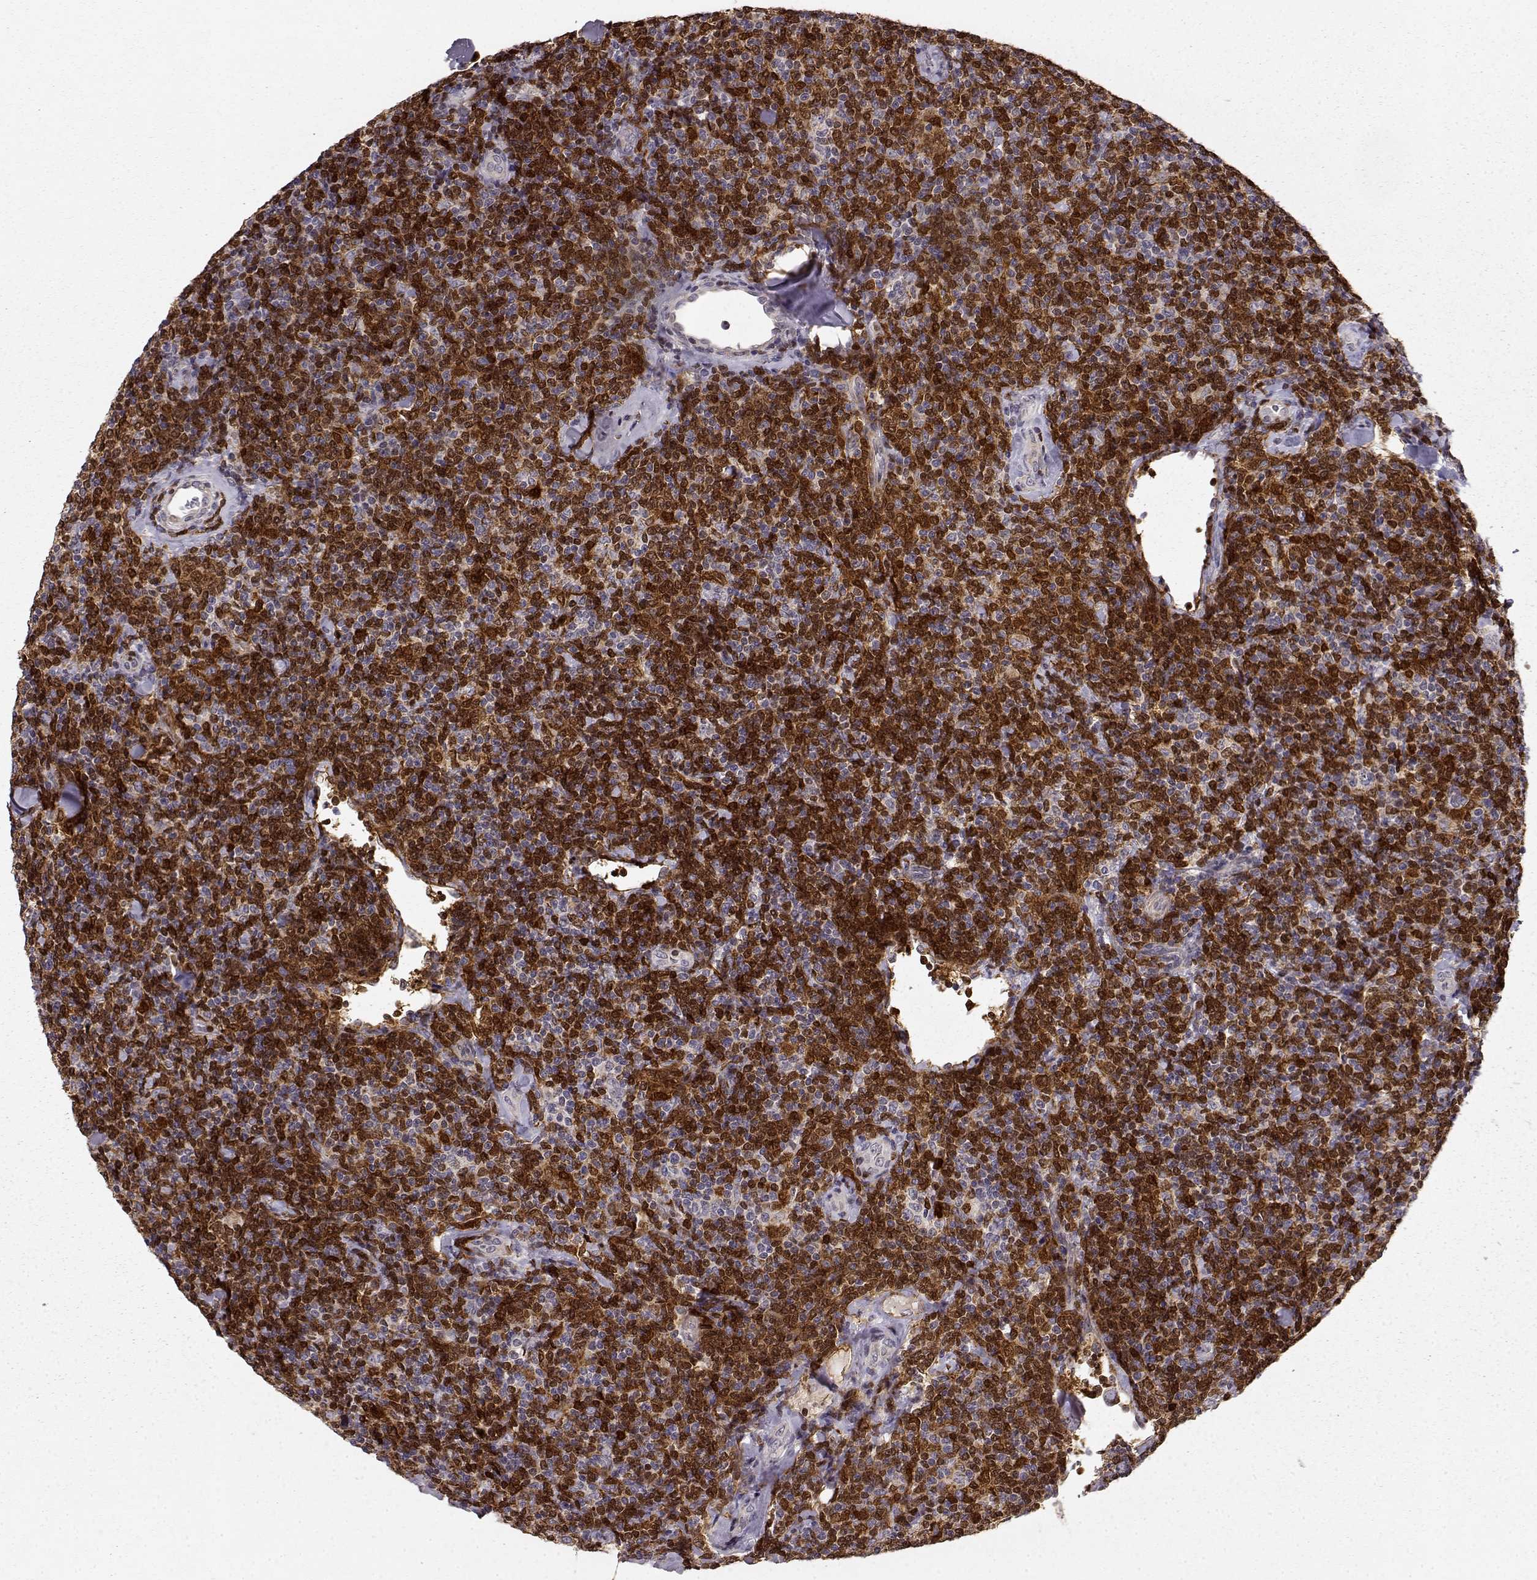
{"staining": {"intensity": "strong", "quantity": ">75%", "location": "nuclear"}, "tissue": "lymphoma", "cell_type": "Tumor cells", "image_type": "cancer", "snomed": [{"axis": "morphology", "description": "Malignant lymphoma, non-Hodgkin's type, Low grade"}, {"axis": "topography", "description": "Lymph node"}], "caption": "Malignant lymphoma, non-Hodgkin's type (low-grade) stained with a brown dye displays strong nuclear positive positivity in about >75% of tumor cells.", "gene": "BACH2", "patient": {"sex": "female", "age": 56}}